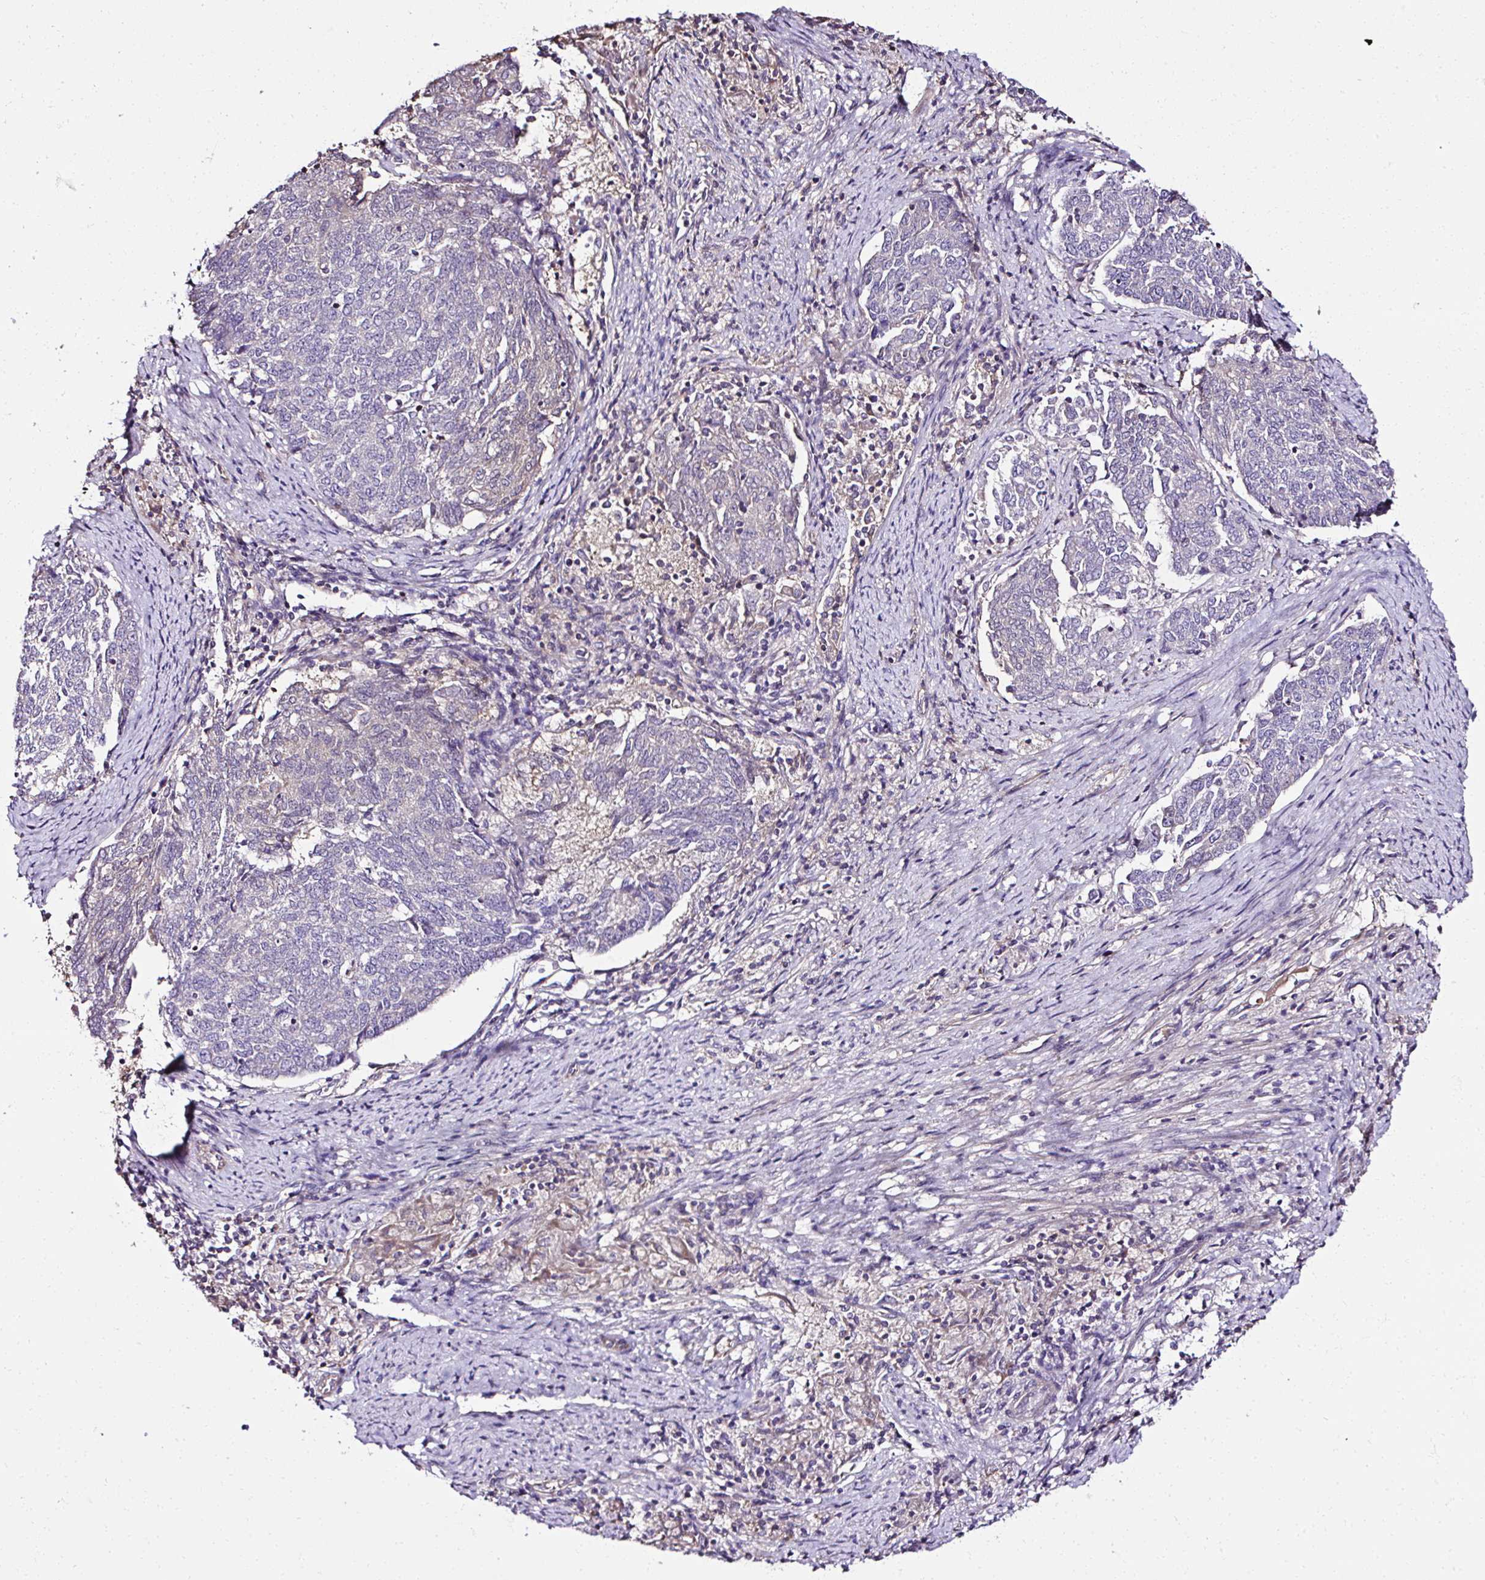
{"staining": {"intensity": "negative", "quantity": "none", "location": "none"}, "tissue": "endometrial cancer", "cell_type": "Tumor cells", "image_type": "cancer", "snomed": [{"axis": "morphology", "description": "Adenocarcinoma, NOS"}, {"axis": "topography", "description": "Endometrium"}], "caption": "Immunohistochemical staining of endometrial cancer shows no significant positivity in tumor cells. (Immunohistochemistry (ihc), brightfield microscopy, high magnification).", "gene": "CCDC85C", "patient": {"sex": "female", "age": 80}}